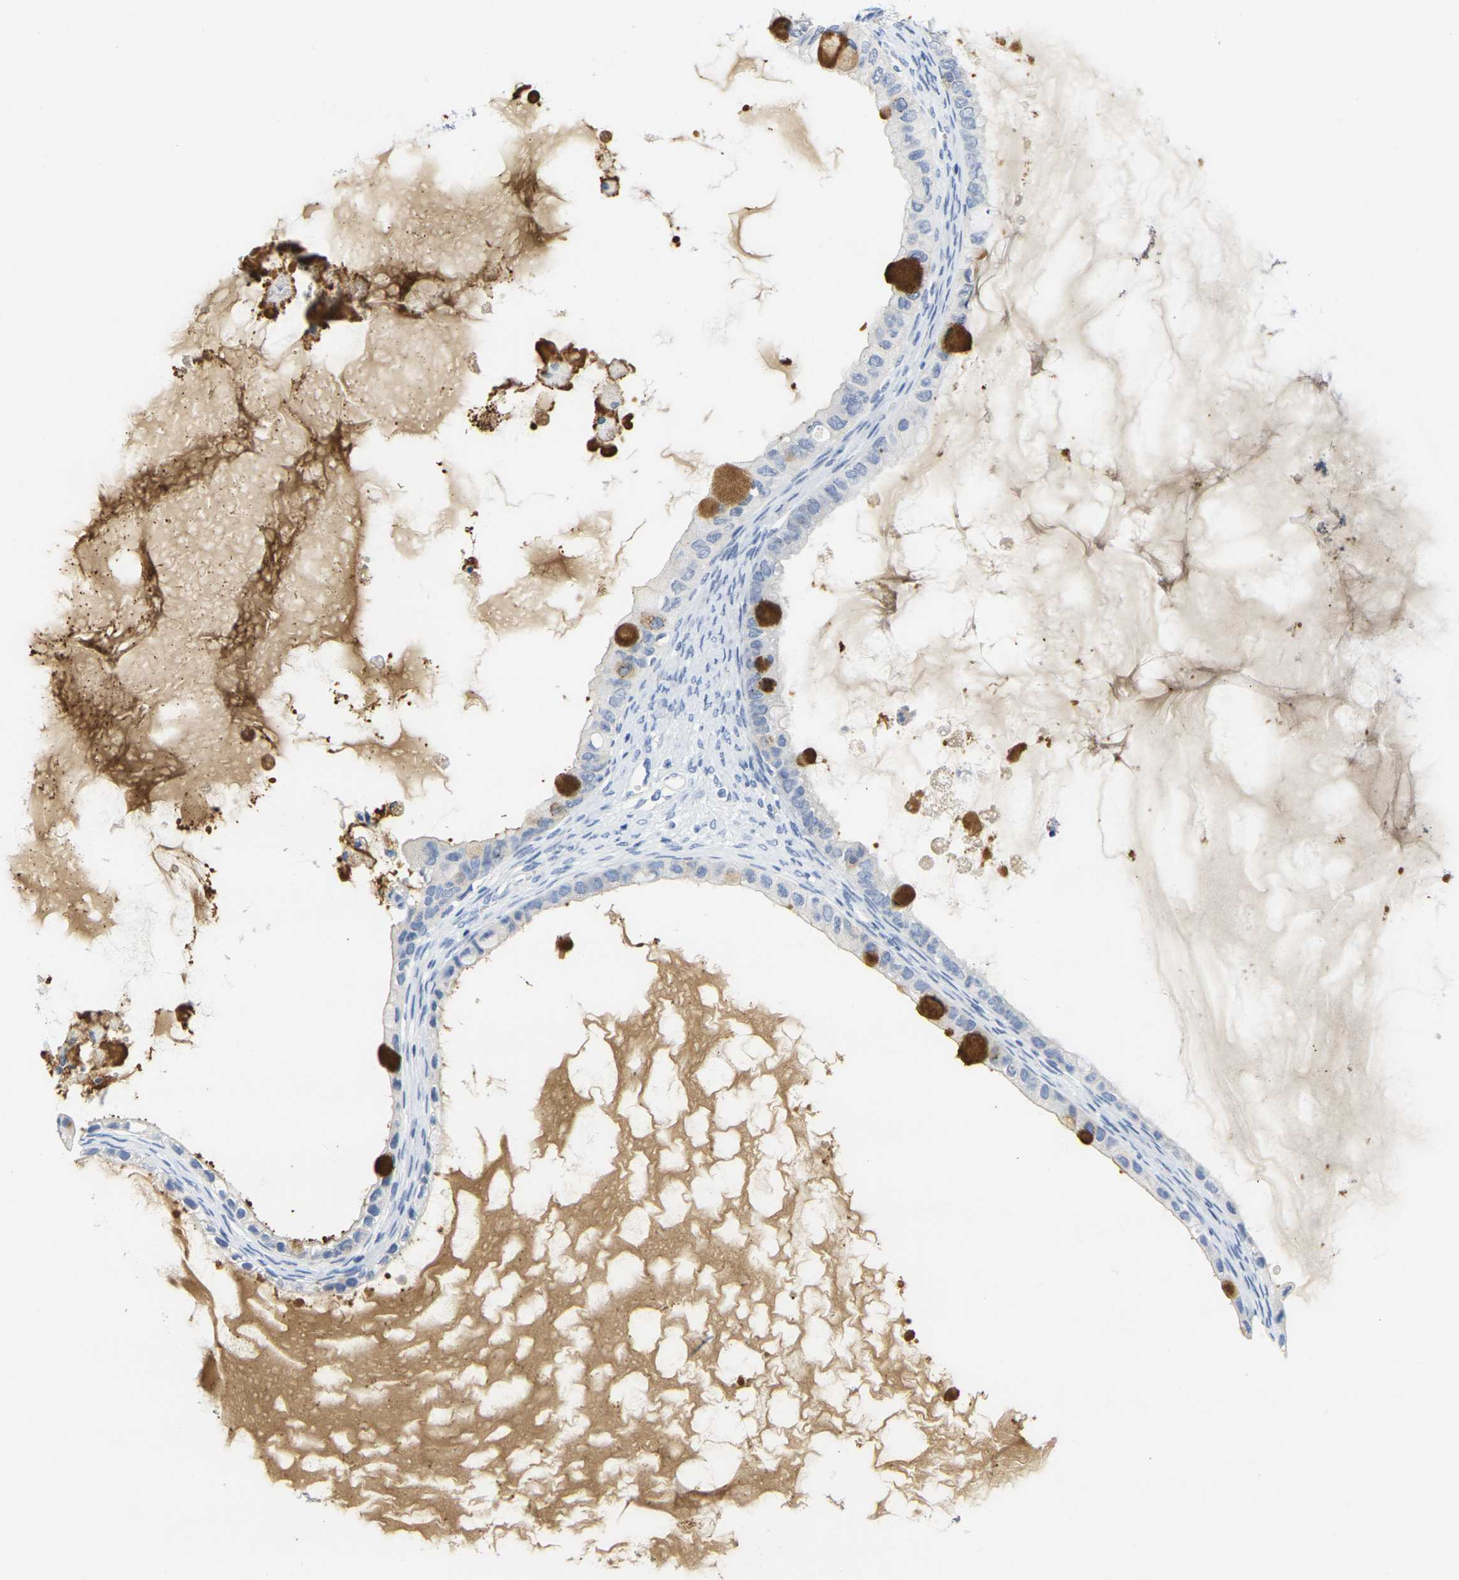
{"staining": {"intensity": "strong", "quantity": "<25%", "location": "cytoplasmic/membranous"}, "tissue": "ovarian cancer", "cell_type": "Tumor cells", "image_type": "cancer", "snomed": [{"axis": "morphology", "description": "Cystadenocarcinoma, mucinous, NOS"}, {"axis": "topography", "description": "Ovary"}], "caption": "Approximately <25% of tumor cells in ovarian cancer (mucinous cystadenocarcinoma) demonstrate strong cytoplasmic/membranous protein expression as visualized by brown immunohistochemical staining.", "gene": "HLA-DOB", "patient": {"sex": "female", "age": 80}}